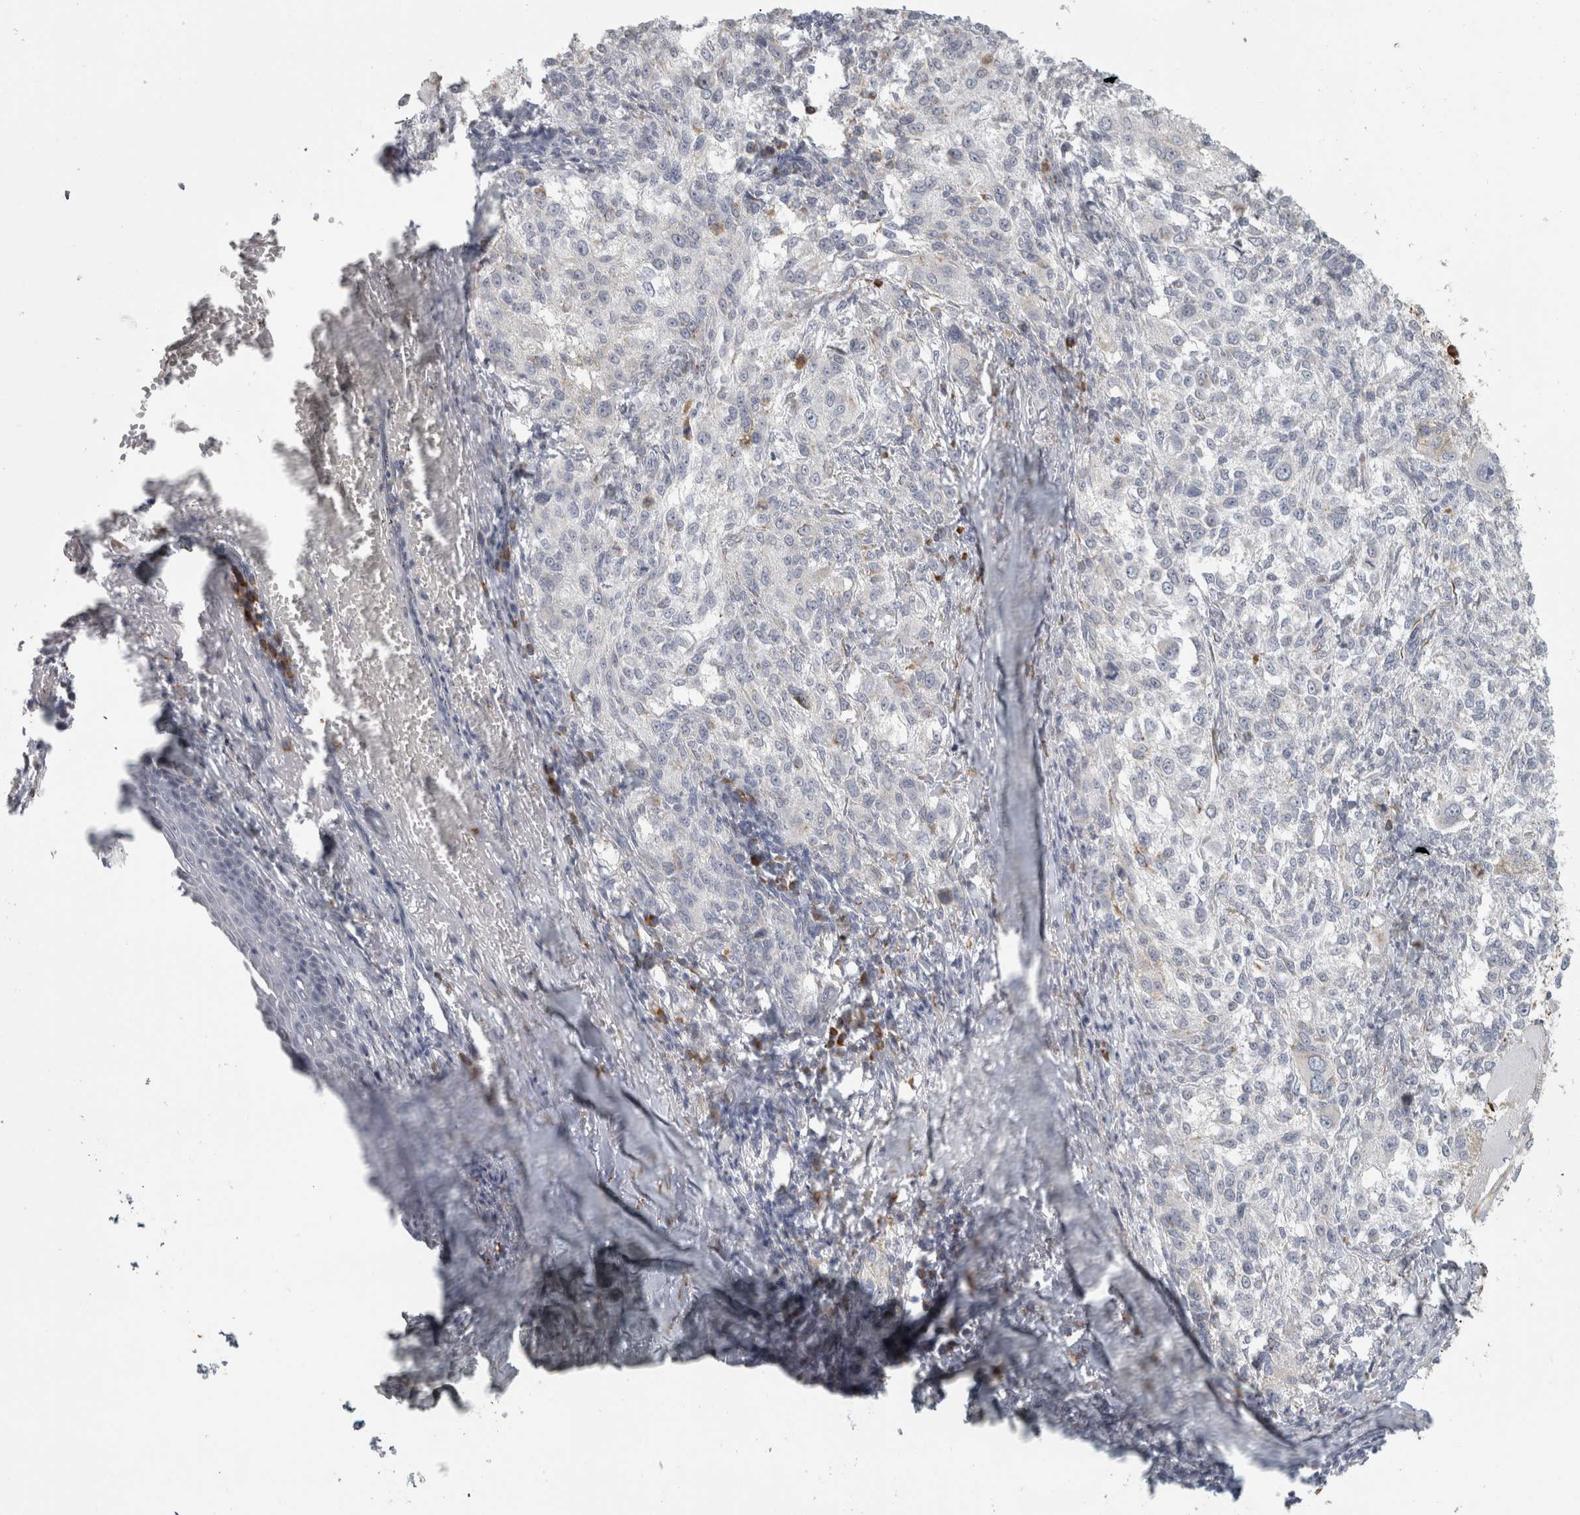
{"staining": {"intensity": "moderate", "quantity": "<25%", "location": "cytoplasmic/membranous"}, "tissue": "melanoma", "cell_type": "Tumor cells", "image_type": "cancer", "snomed": [{"axis": "morphology", "description": "Necrosis, NOS"}, {"axis": "morphology", "description": "Malignant melanoma, NOS"}, {"axis": "topography", "description": "Skin"}], "caption": "The photomicrograph shows immunohistochemical staining of malignant melanoma. There is moderate cytoplasmic/membranous staining is present in about <25% of tumor cells.", "gene": "OSTN", "patient": {"sex": "female", "age": 87}}